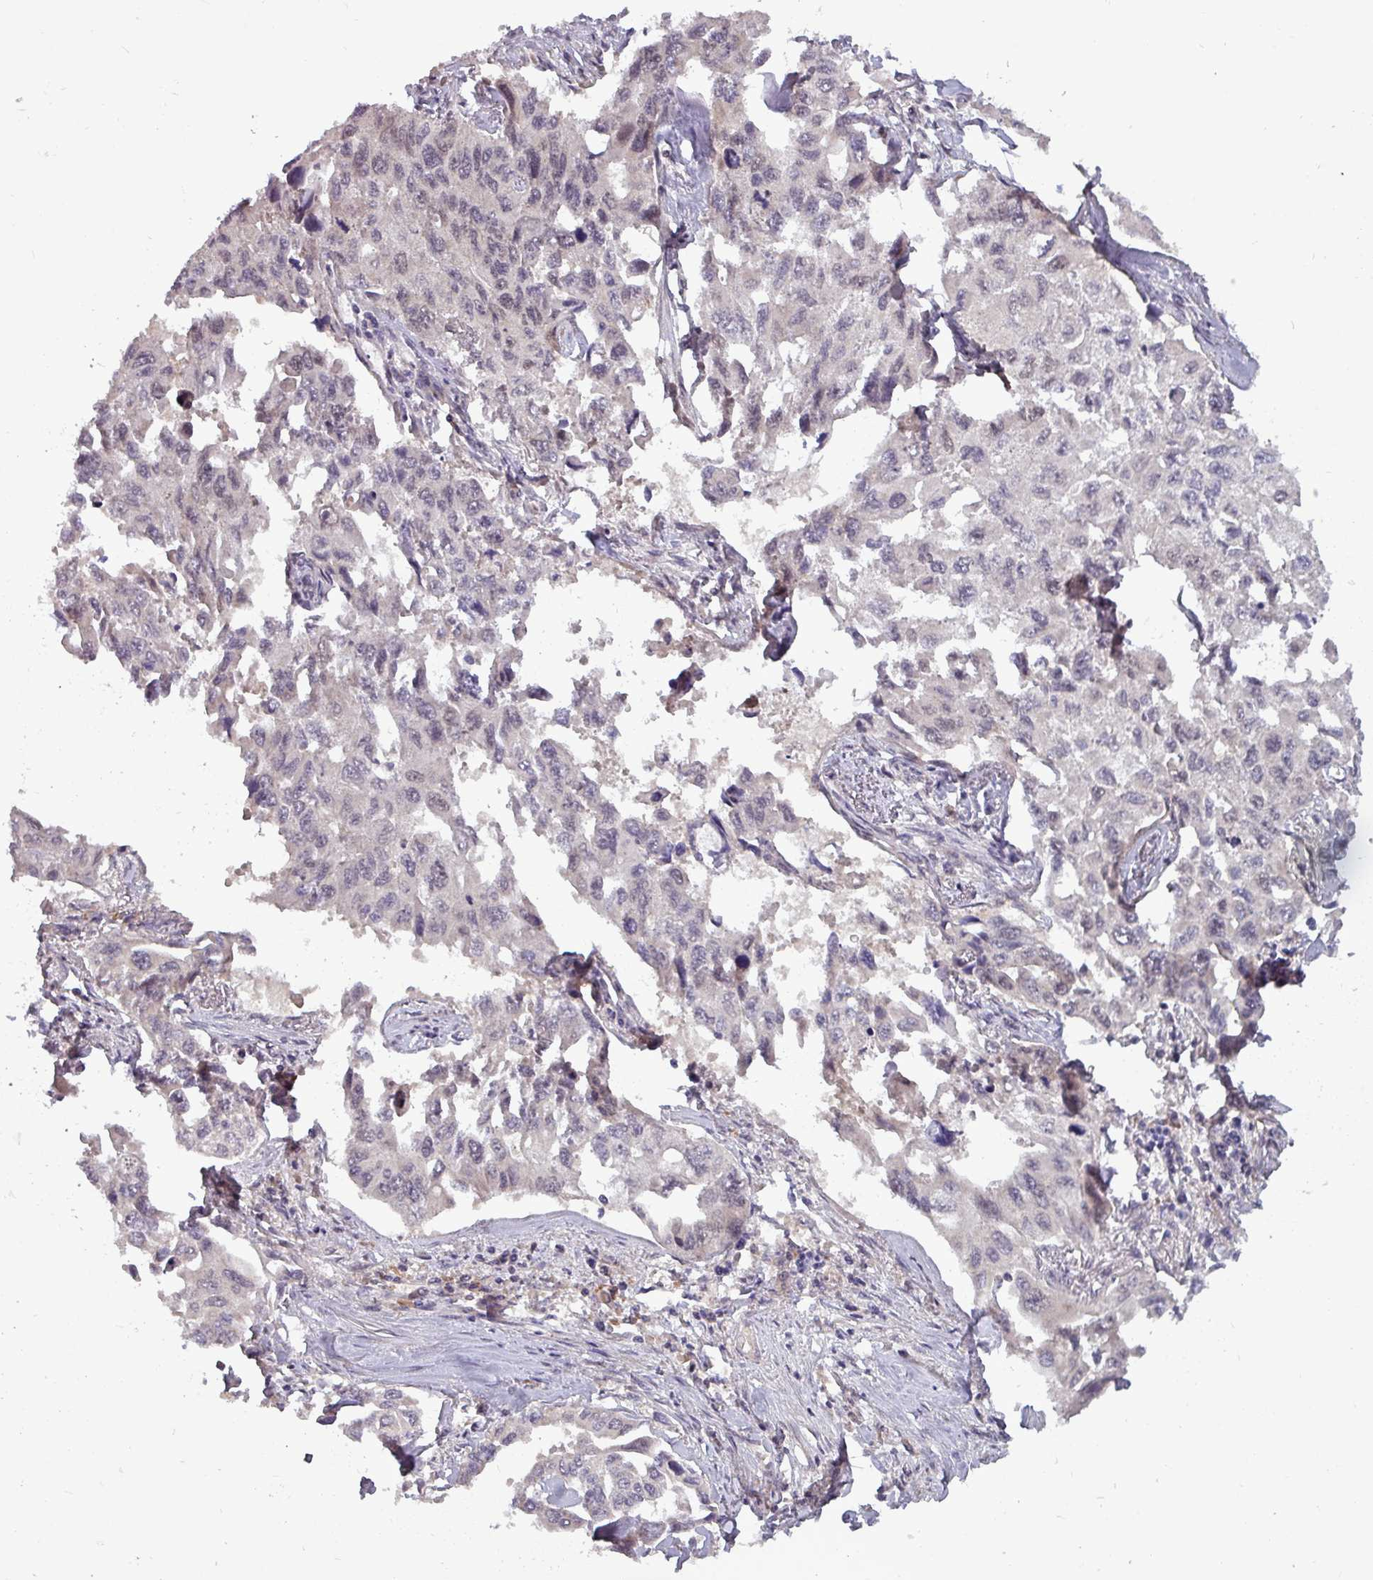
{"staining": {"intensity": "weak", "quantity": "<25%", "location": "nuclear"}, "tissue": "lung cancer", "cell_type": "Tumor cells", "image_type": "cancer", "snomed": [{"axis": "morphology", "description": "Adenocarcinoma, NOS"}, {"axis": "topography", "description": "Lung"}], "caption": "Immunohistochemistry (IHC) micrograph of neoplastic tissue: adenocarcinoma (lung) stained with DAB demonstrates no significant protein expression in tumor cells. (IHC, brightfield microscopy, high magnification).", "gene": "PRRX1", "patient": {"sex": "male", "age": 64}}